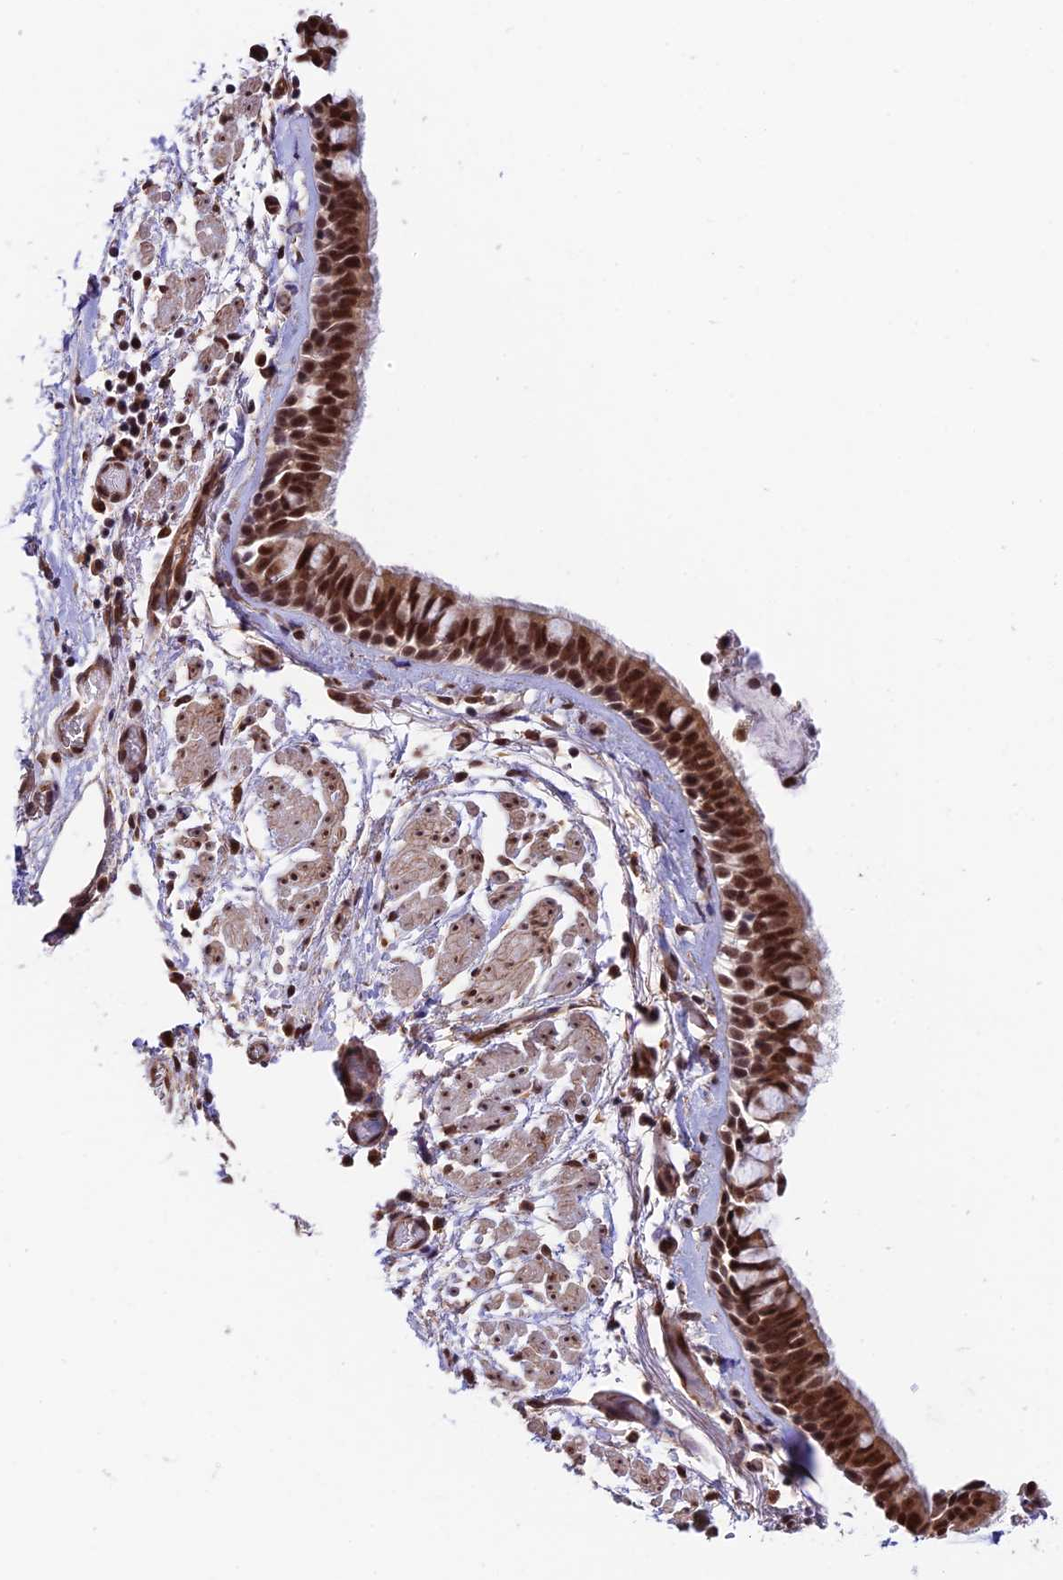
{"staining": {"intensity": "moderate", "quantity": ">75%", "location": "cytoplasmic/membranous,nuclear"}, "tissue": "bronchus", "cell_type": "Respiratory epithelial cells", "image_type": "normal", "snomed": [{"axis": "morphology", "description": "Normal tissue, NOS"}, {"axis": "topography", "description": "Bronchus"}], "caption": "IHC image of benign bronchus: bronchus stained using immunohistochemistry reveals medium levels of moderate protein expression localized specifically in the cytoplasmic/membranous,nuclear of respiratory epithelial cells, appearing as a cytoplasmic/membranous,nuclear brown color.", "gene": "RBM42", "patient": {"sex": "male", "age": 65}}